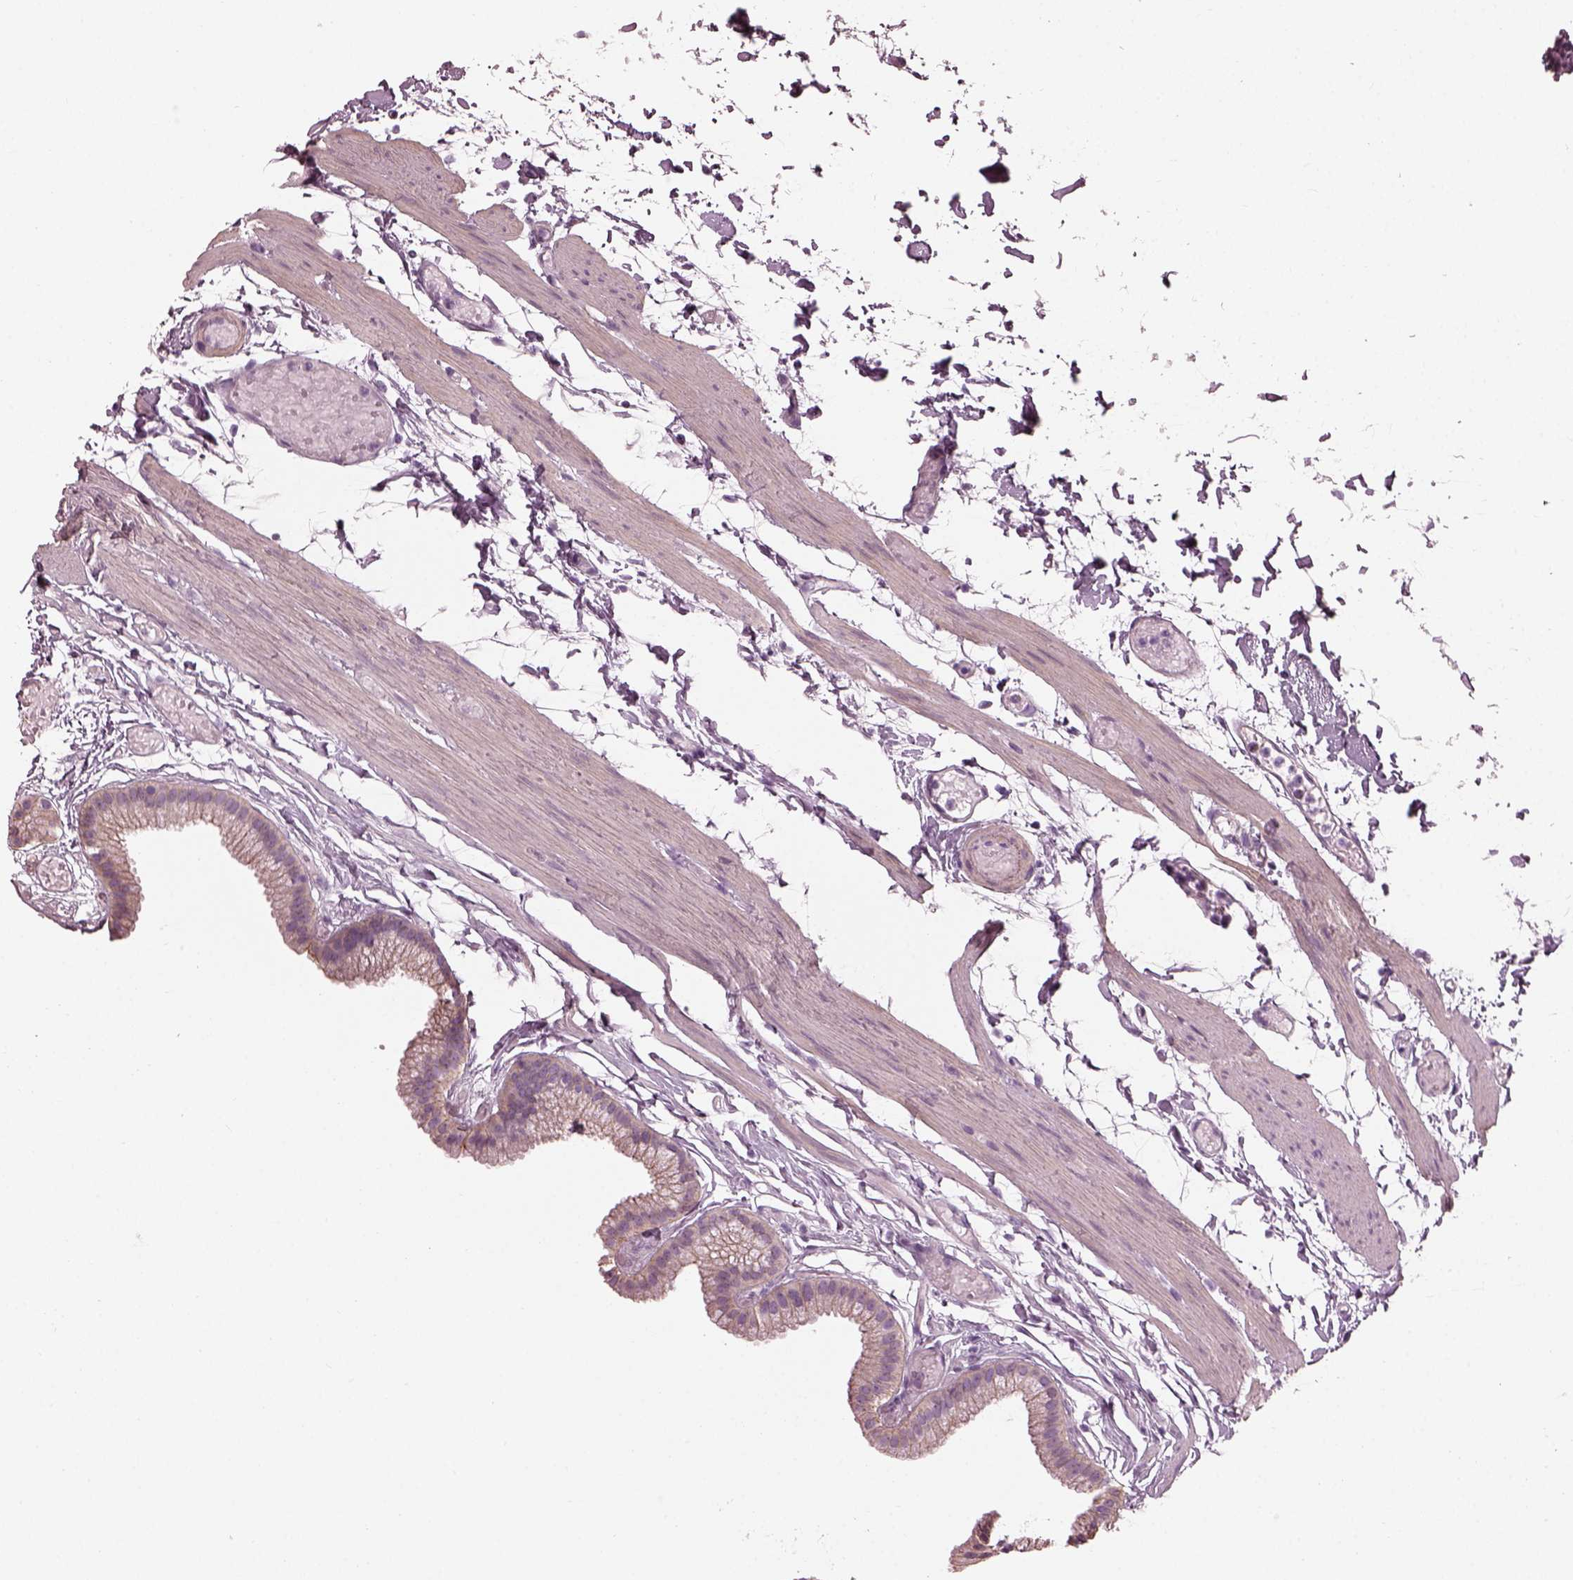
{"staining": {"intensity": "negative", "quantity": "none", "location": "none"}, "tissue": "gallbladder", "cell_type": "Glandular cells", "image_type": "normal", "snomed": [{"axis": "morphology", "description": "Normal tissue, NOS"}, {"axis": "topography", "description": "Gallbladder"}], "caption": "Image shows no protein positivity in glandular cells of unremarkable gallbladder.", "gene": "BFSP1", "patient": {"sex": "female", "age": 45}}